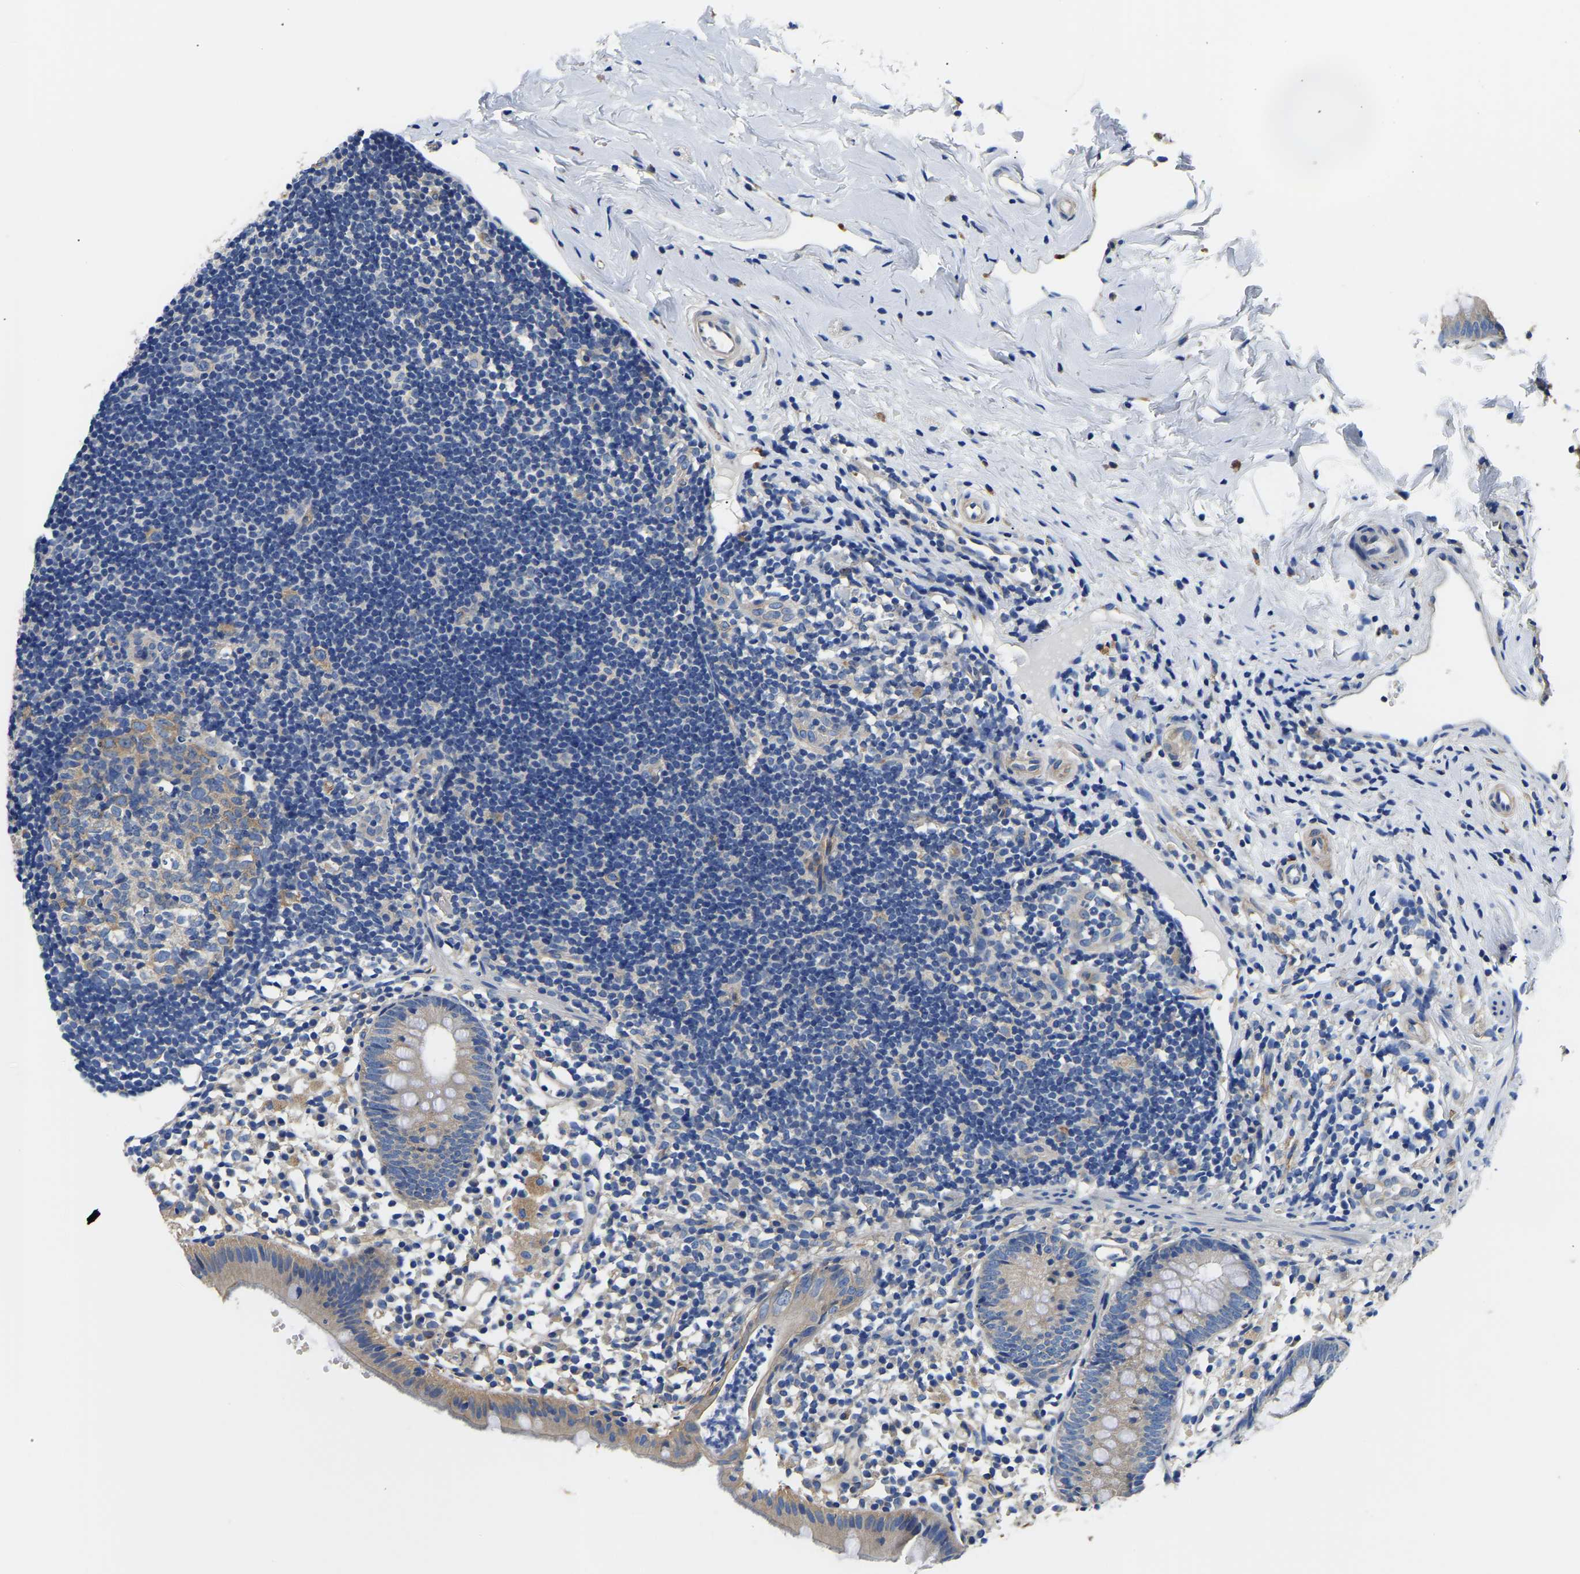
{"staining": {"intensity": "weak", "quantity": ">75%", "location": "cytoplasmic/membranous"}, "tissue": "appendix", "cell_type": "Glandular cells", "image_type": "normal", "snomed": [{"axis": "morphology", "description": "Normal tissue, NOS"}, {"axis": "topography", "description": "Appendix"}], "caption": "Immunohistochemical staining of normal appendix demonstrates weak cytoplasmic/membranous protein staining in about >75% of glandular cells. Immunohistochemistry stains the protein in brown and the nuclei are stained blue.", "gene": "CSDE1", "patient": {"sex": "female", "age": 20}}